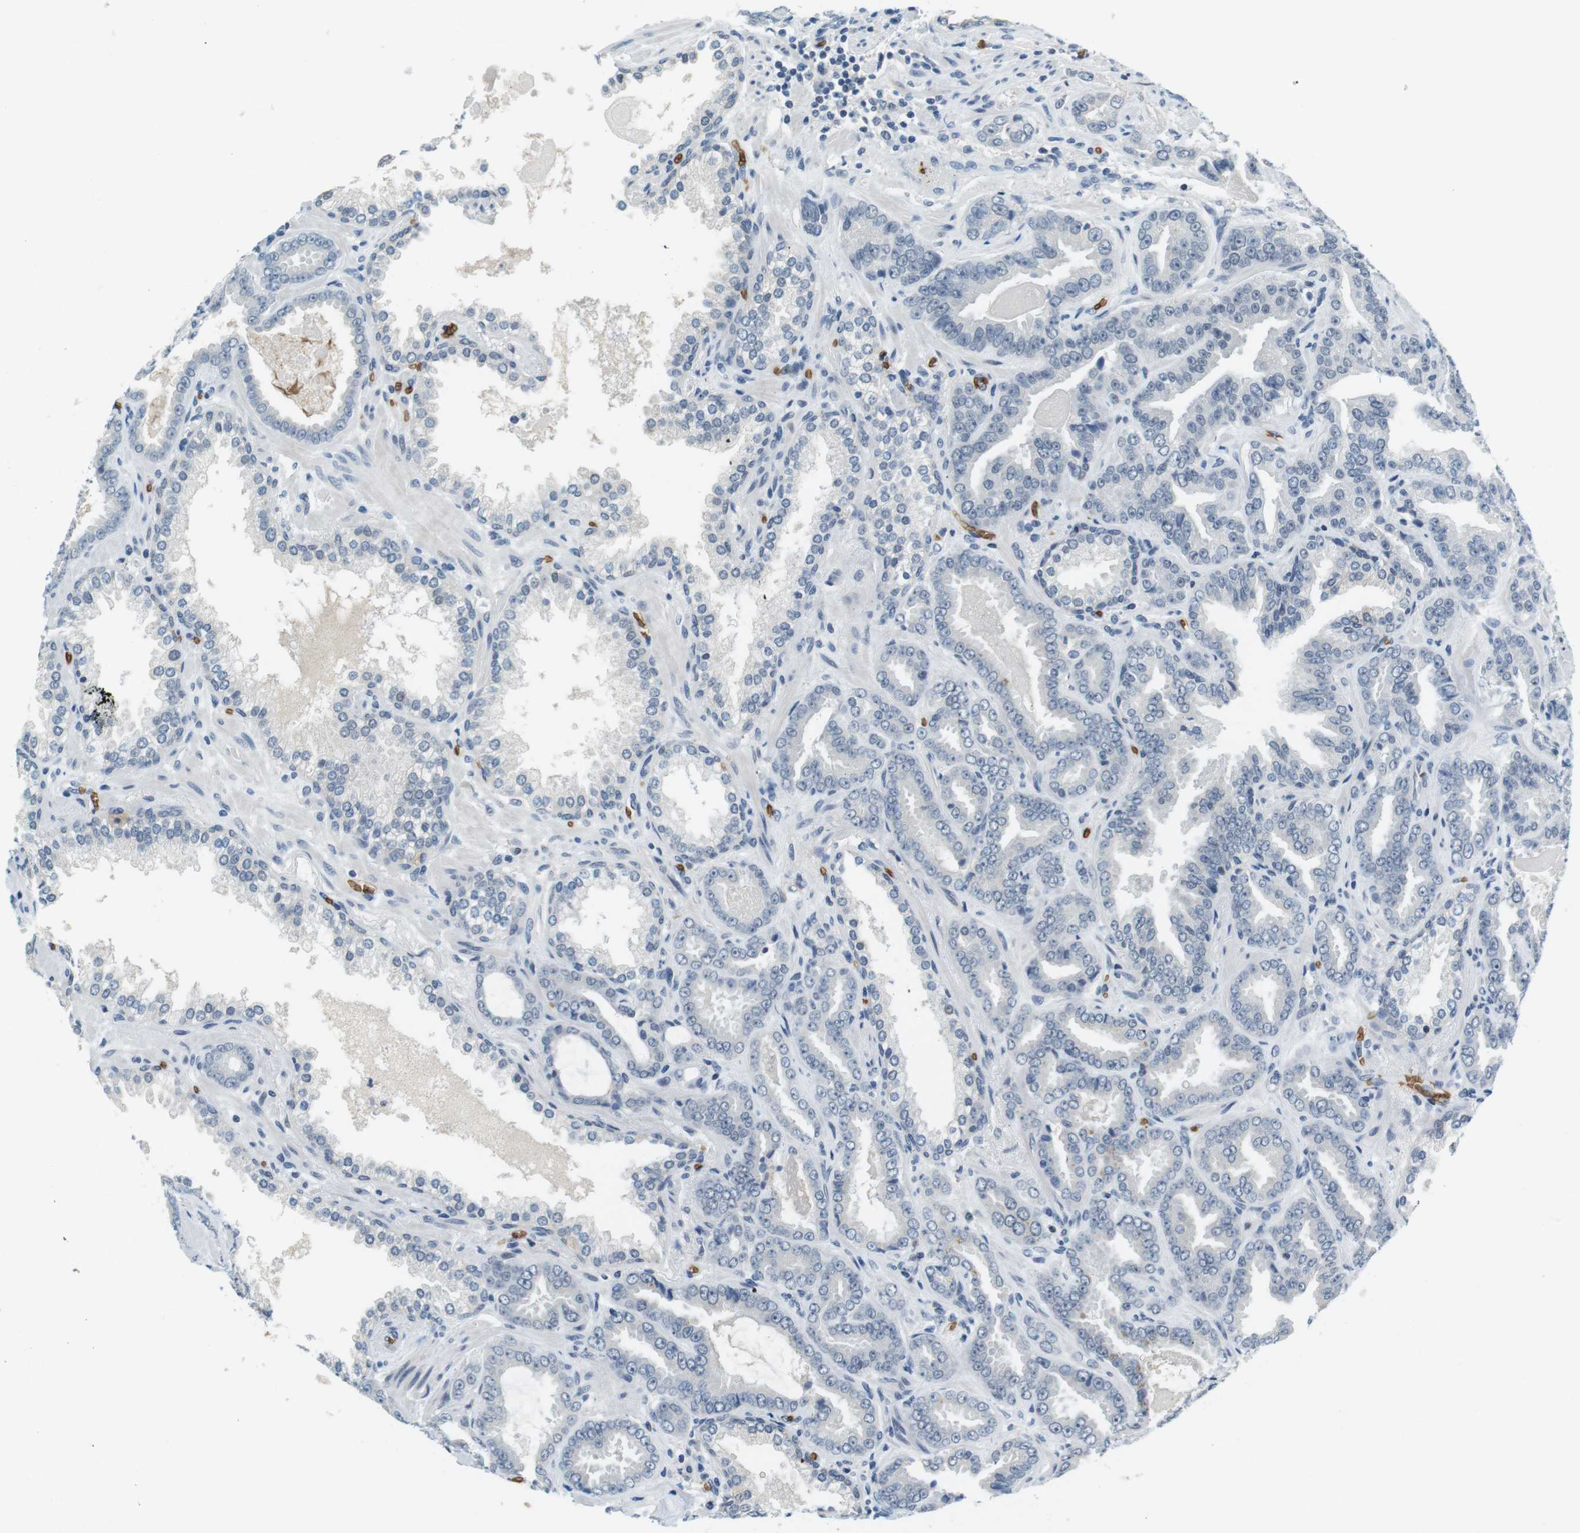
{"staining": {"intensity": "negative", "quantity": "none", "location": "none"}, "tissue": "prostate cancer", "cell_type": "Tumor cells", "image_type": "cancer", "snomed": [{"axis": "morphology", "description": "Adenocarcinoma, Low grade"}, {"axis": "topography", "description": "Prostate"}], "caption": "This micrograph is of prostate cancer (low-grade adenocarcinoma) stained with IHC to label a protein in brown with the nuclei are counter-stained blue. There is no positivity in tumor cells. The staining was performed using DAB to visualize the protein expression in brown, while the nuclei were stained in blue with hematoxylin (Magnification: 20x).", "gene": "SLC4A1", "patient": {"sex": "male", "age": 60}}